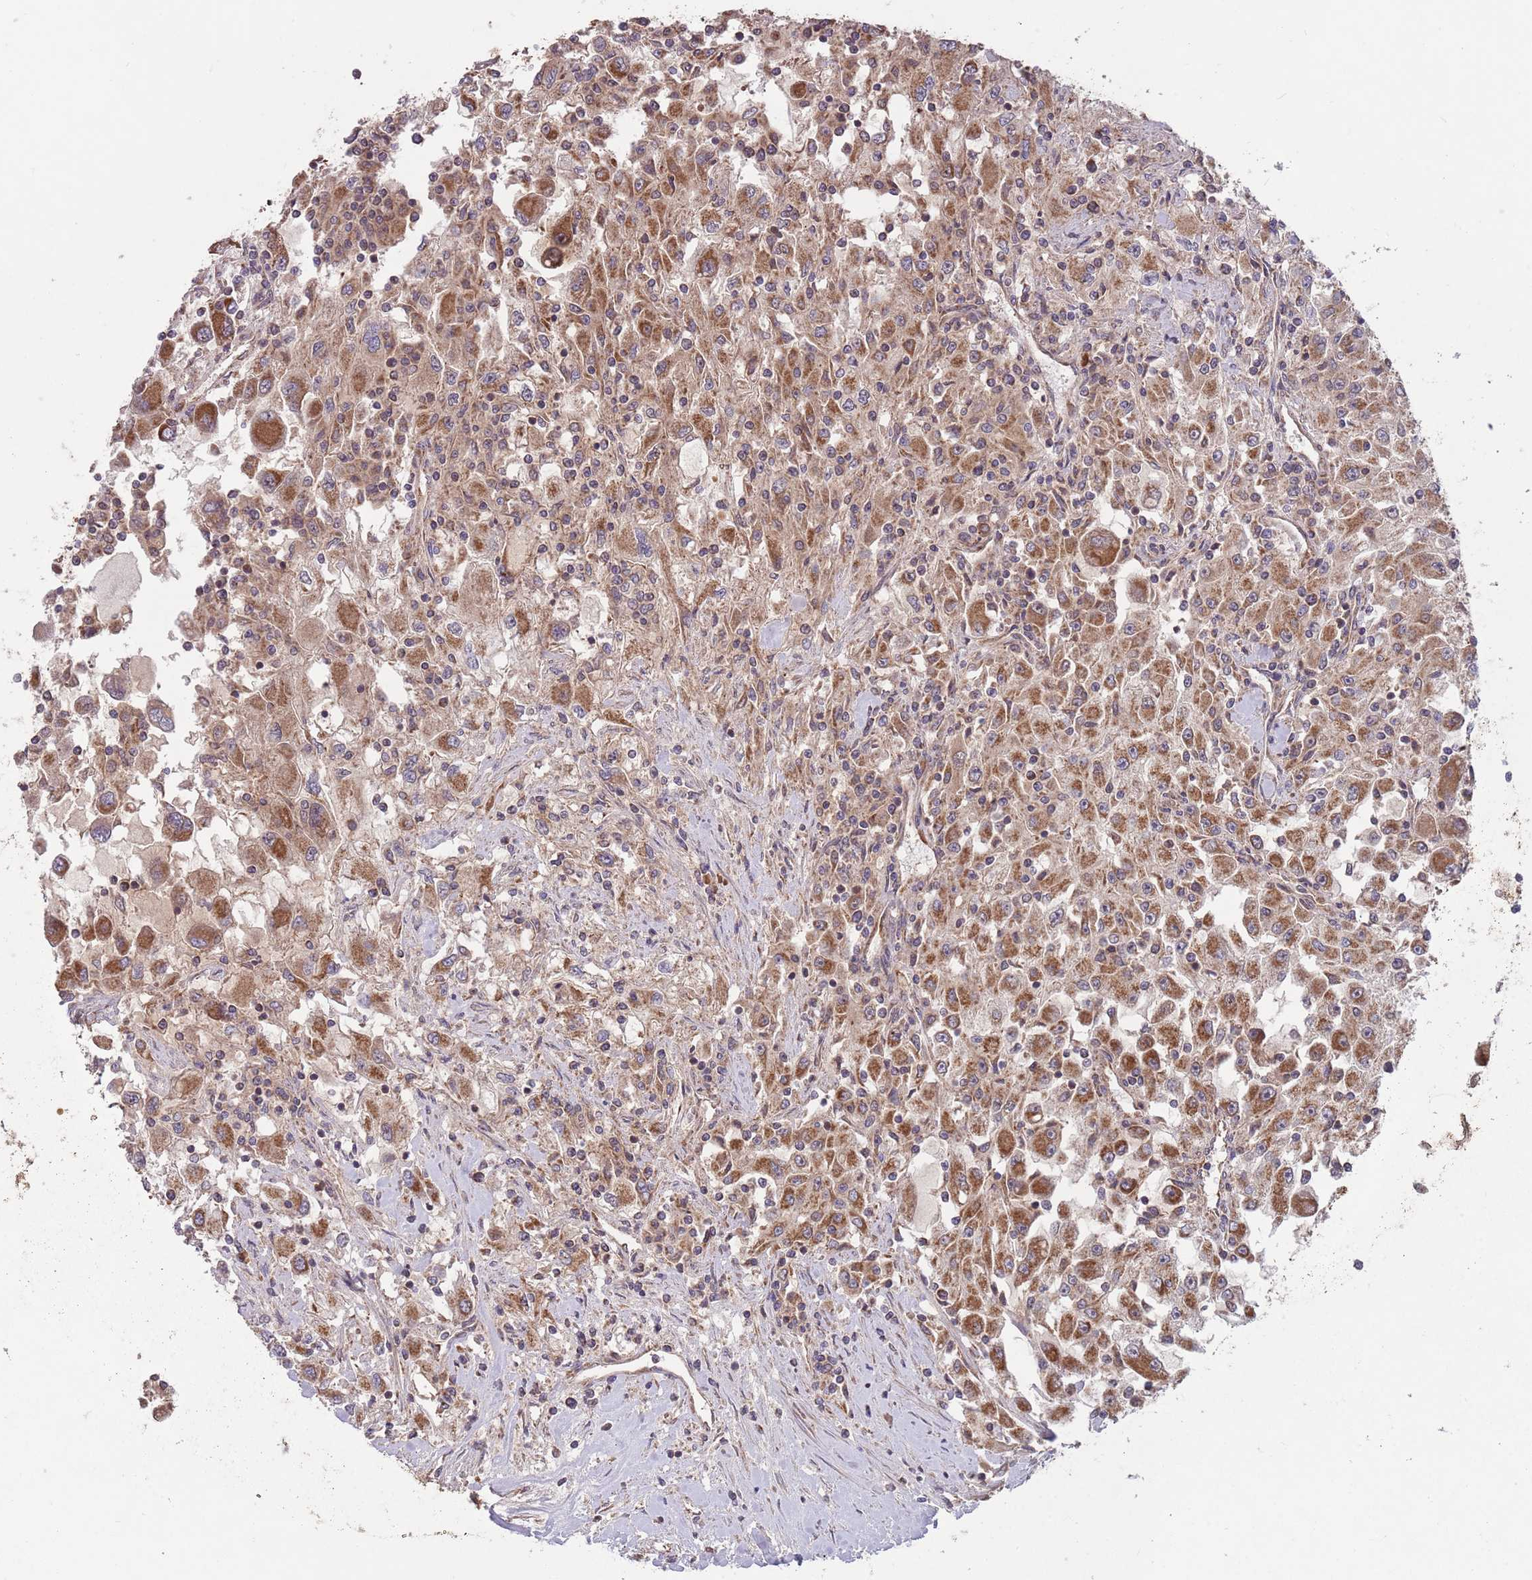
{"staining": {"intensity": "strong", "quantity": ">75%", "location": "cytoplasmic/membranous"}, "tissue": "renal cancer", "cell_type": "Tumor cells", "image_type": "cancer", "snomed": [{"axis": "morphology", "description": "Adenocarcinoma, NOS"}, {"axis": "topography", "description": "Kidney"}], "caption": "Brown immunohistochemical staining in human renal cancer shows strong cytoplasmic/membranous expression in approximately >75% of tumor cells.", "gene": "MFNG", "patient": {"sex": "female", "age": 67}}